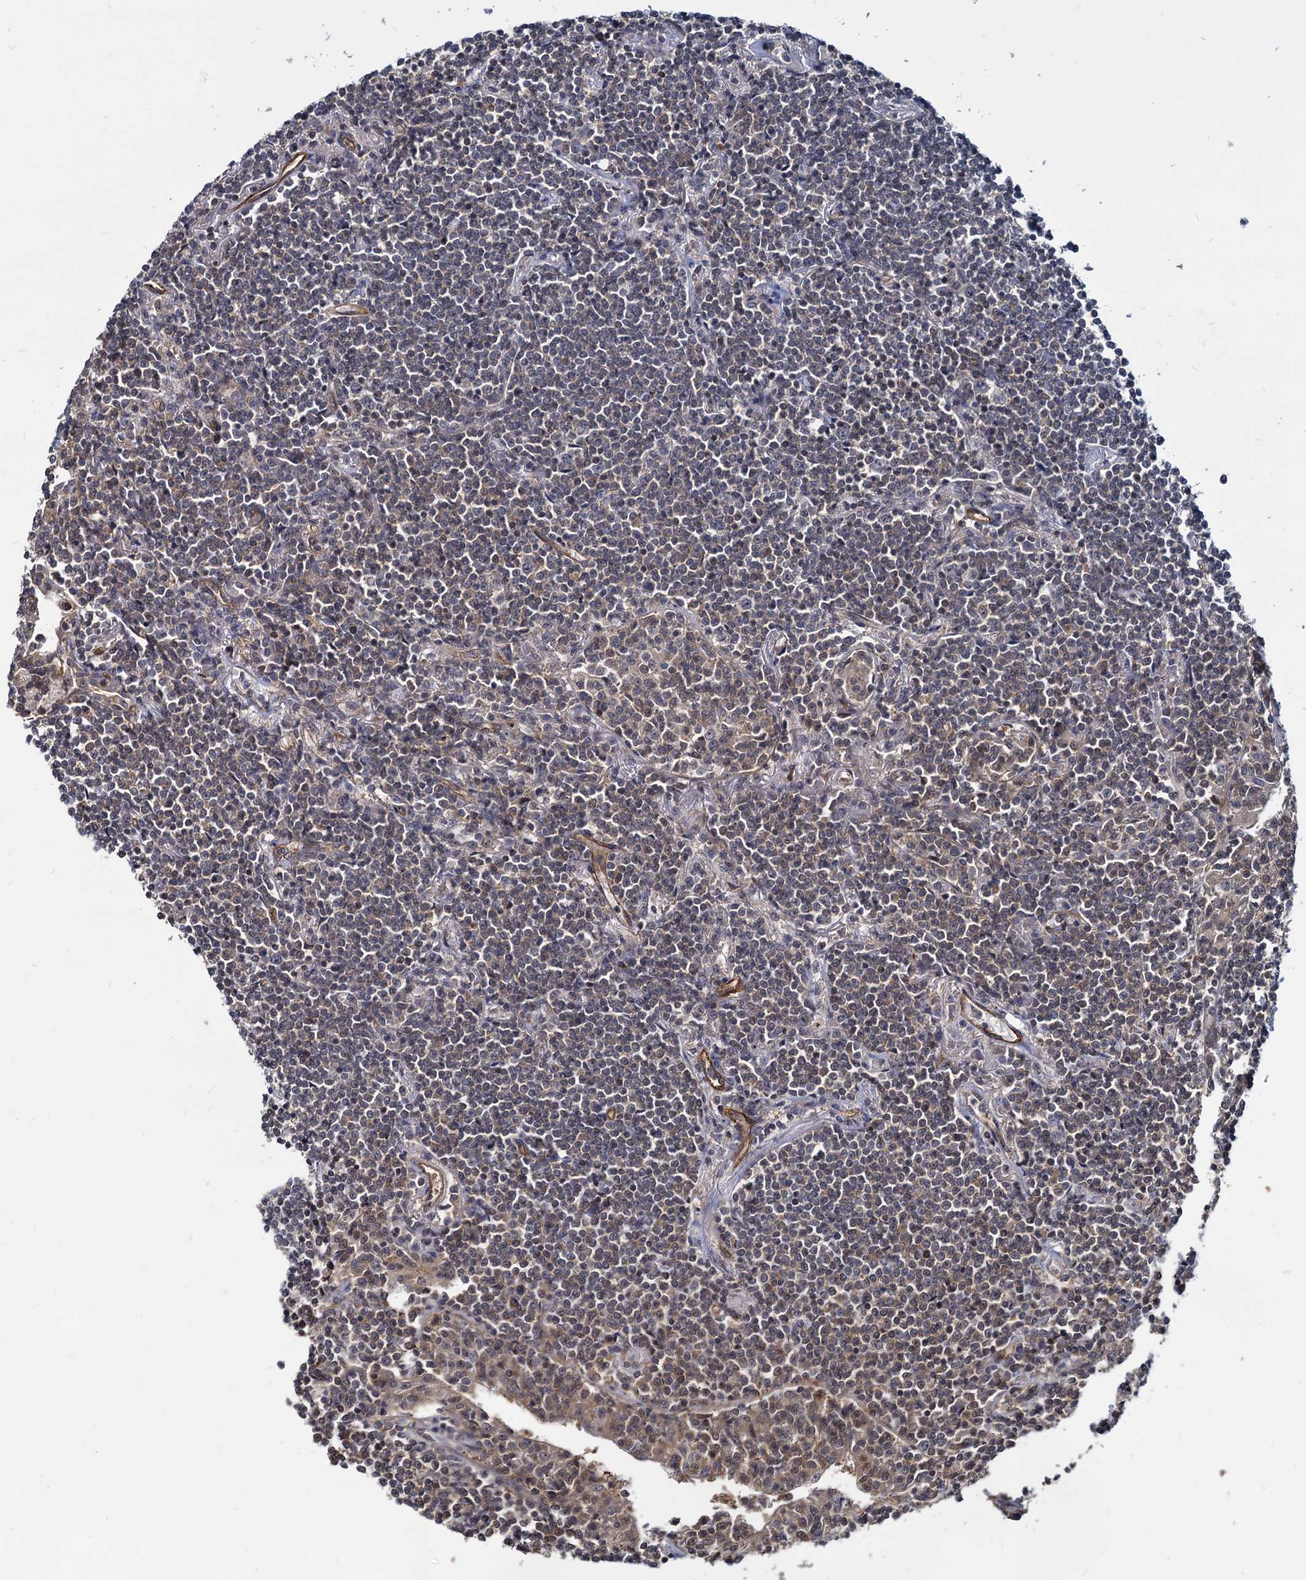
{"staining": {"intensity": "weak", "quantity": "25%-75%", "location": "cytoplasmic/membranous"}, "tissue": "lymphoma", "cell_type": "Tumor cells", "image_type": "cancer", "snomed": [{"axis": "morphology", "description": "Malignant lymphoma, non-Hodgkin's type, Low grade"}, {"axis": "topography", "description": "Lung"}], "caption": "About 25%-75% of tumor cells in lymphoma exhibit weak cytoplasmic/membranous protein expression as visualized by brown immunohistochemical staining.", "gene": "UBLCP1", "patient": {"sex": "female", "age": 71}}